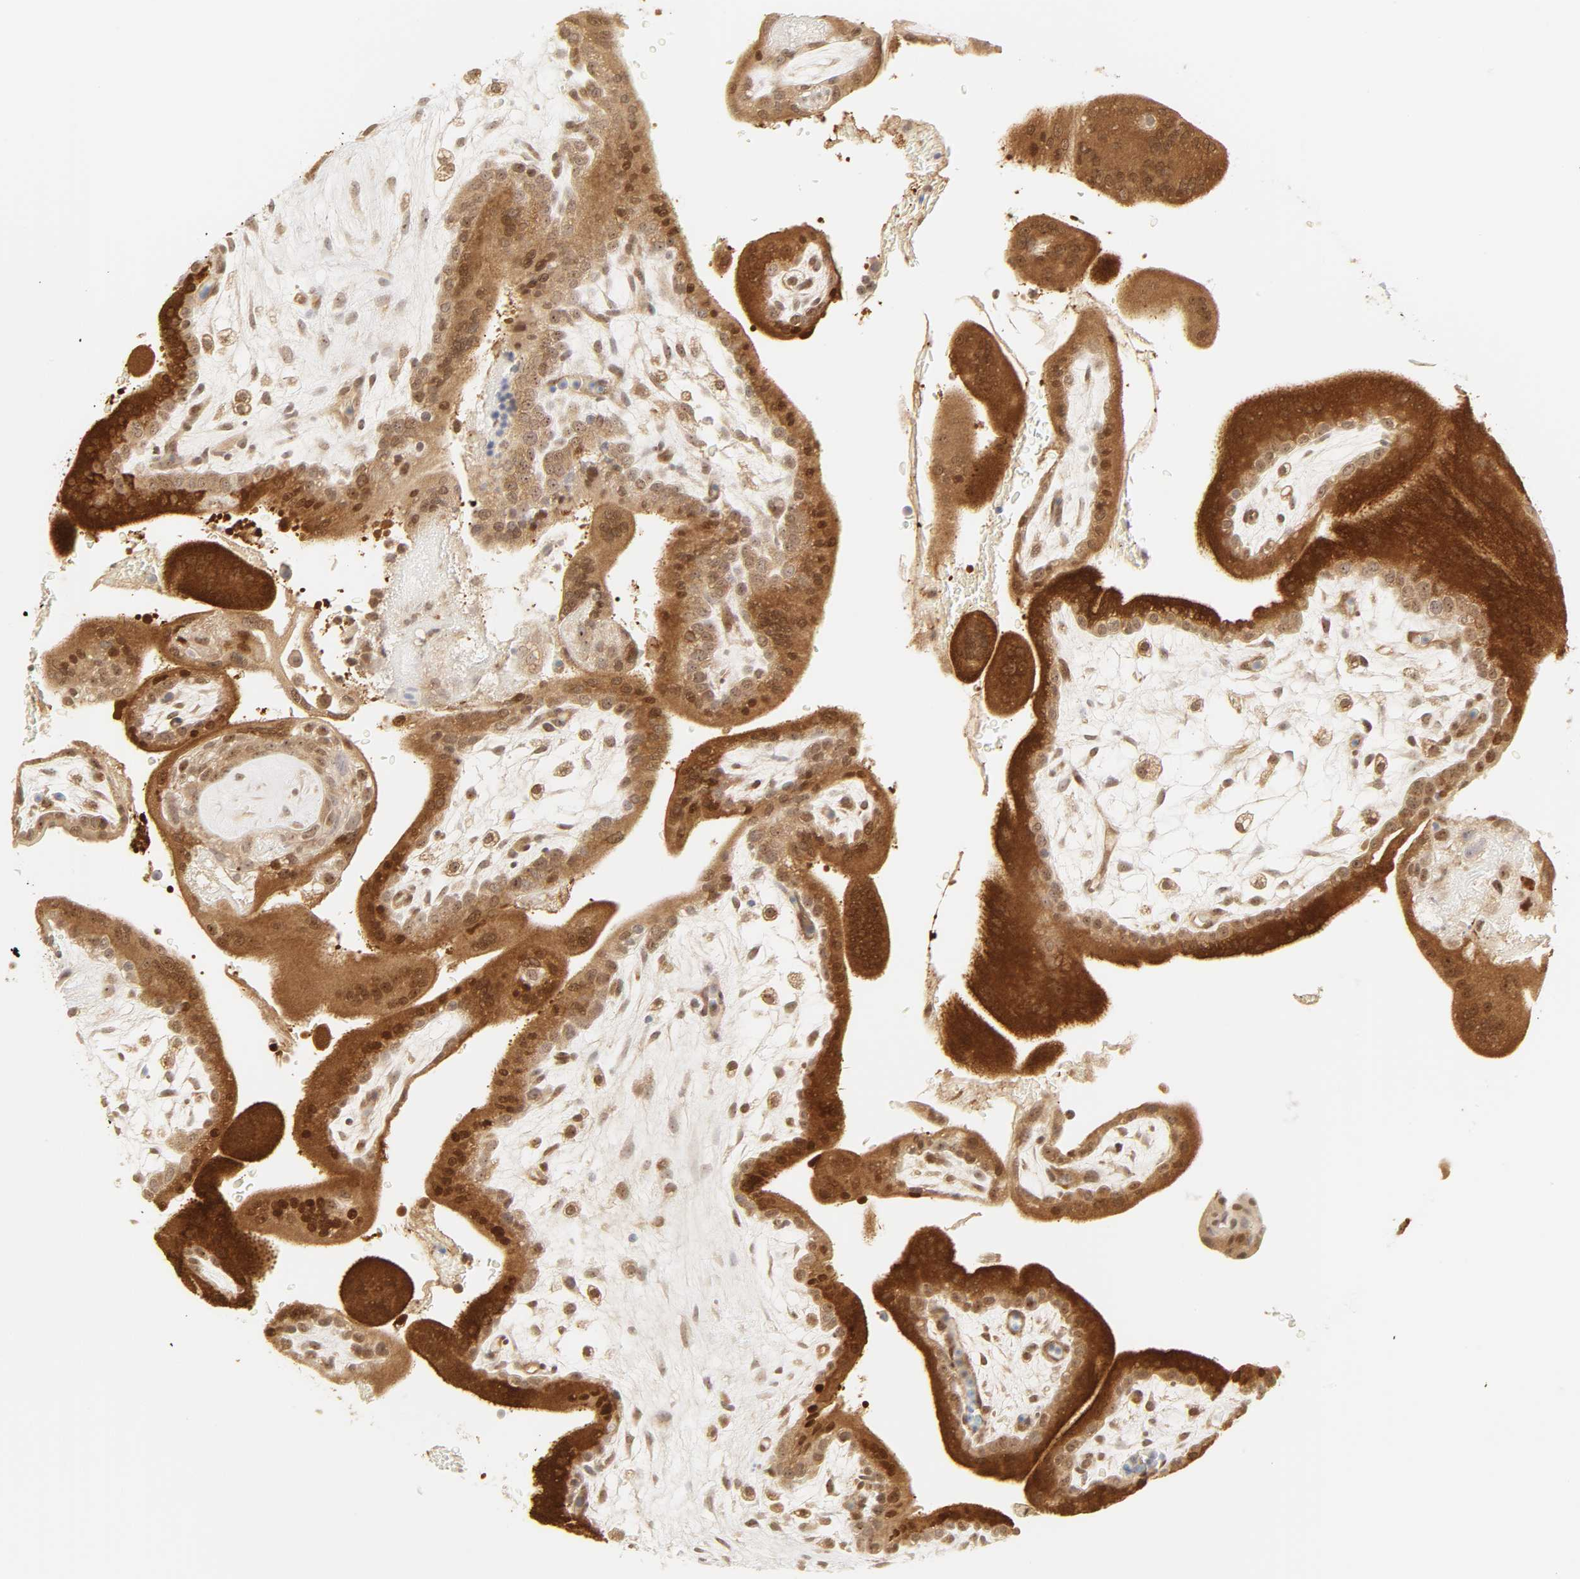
{"staining": {"intensity": "strong", "quantity": ">75%", "location": "cytoplasmic/membranous"}, "tissue": "placenta", "cell_type": "Trophoblastic cells", "image_type": "normal", "snomed": [{"axis": "morphology", "description": "Normal tissue, NOS"}, {"axis": "topography", "description": "Placenta"}], "caption": "Placenta stained with DAB (3,3'-diaminobenzidine) immunohistochemistry displays high levels of strong cytoplasmic/membranous expression in approximately >75% of trophoblastic cells.", "gene": "KIF2A", "patient": {"sex": "female", "age": 35}}